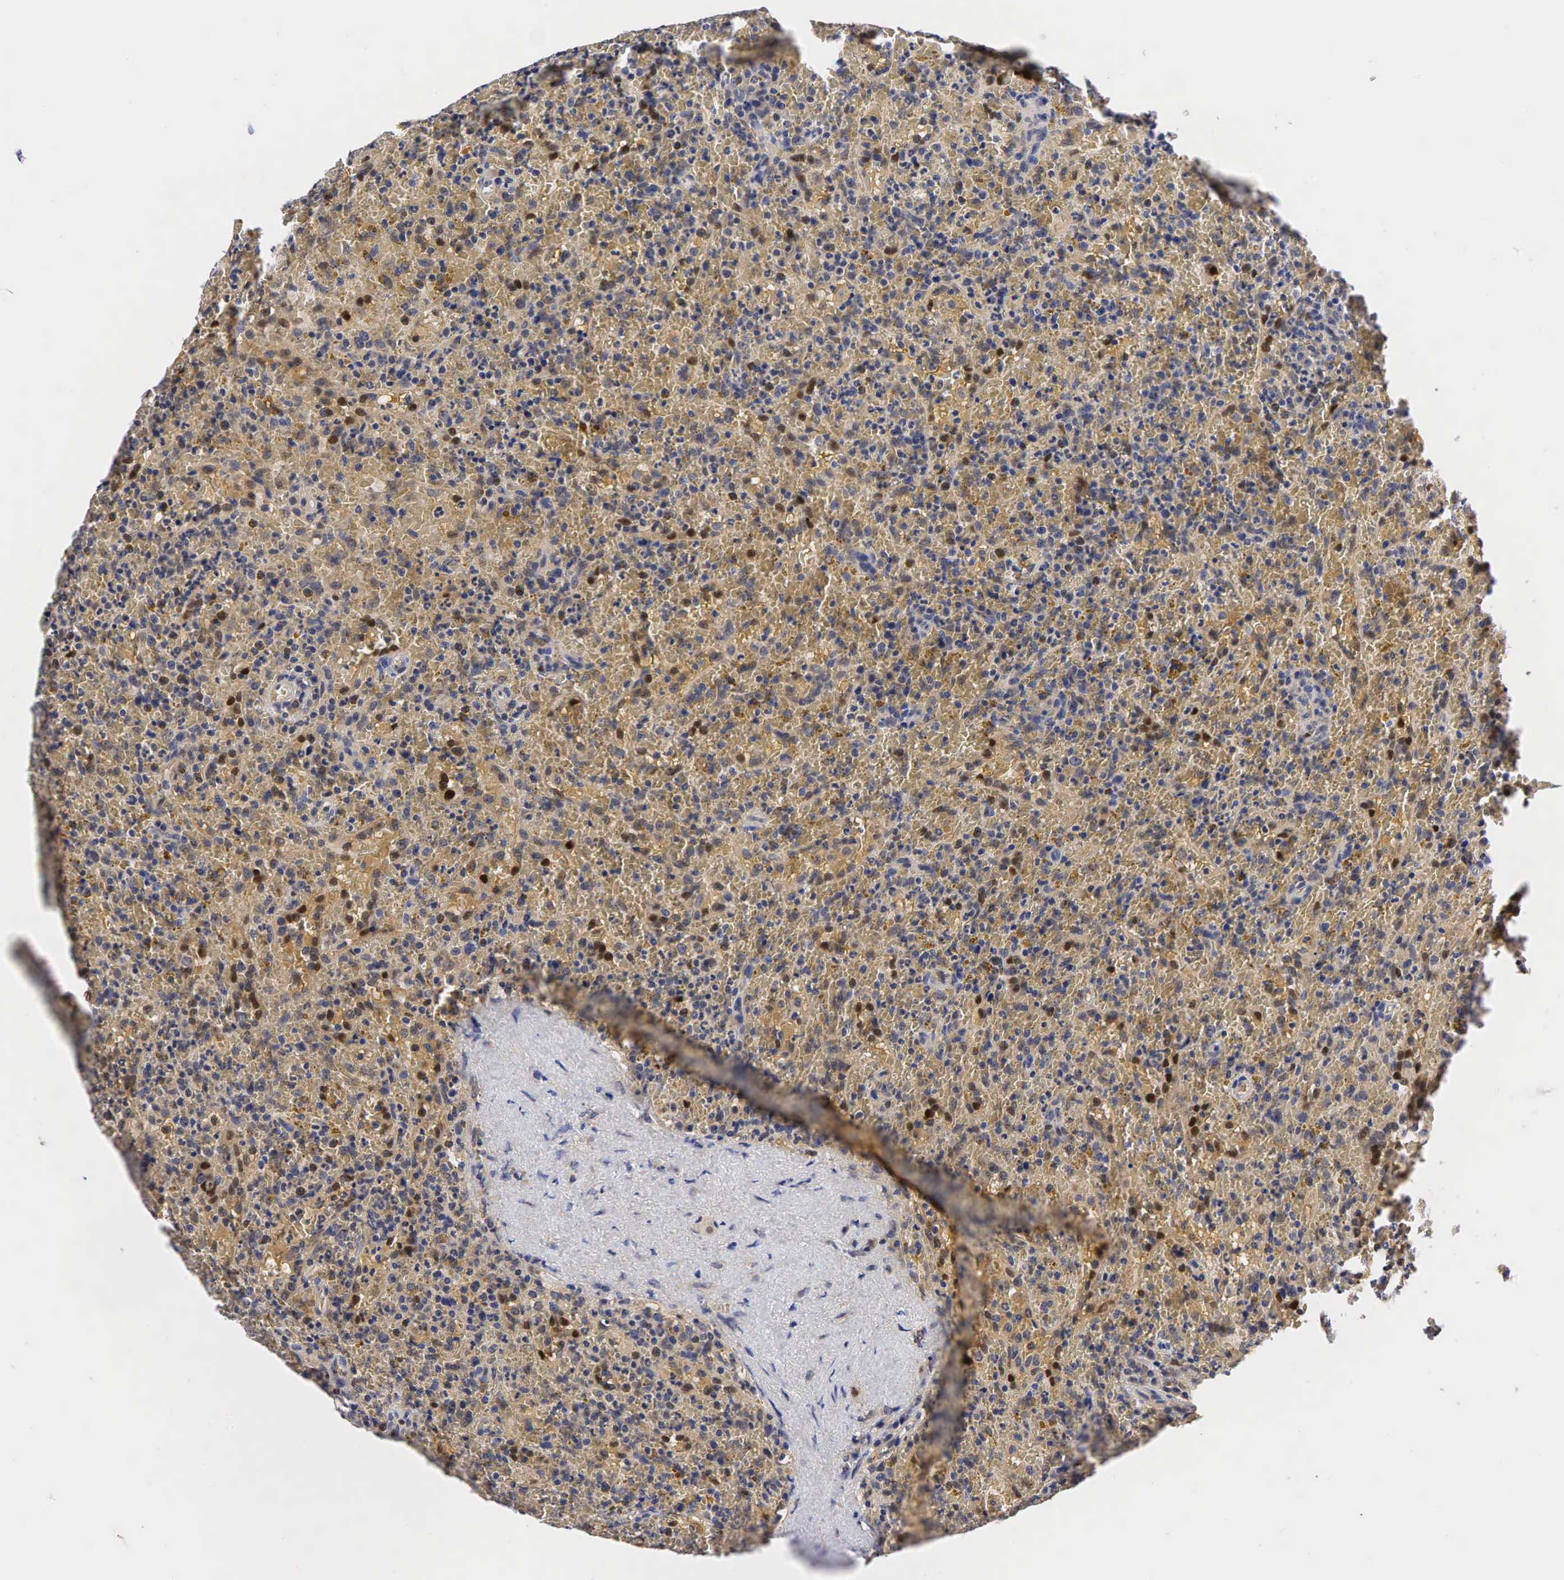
{"staining": {"intensity": "negative", "quantity": "none", "location": "none"}, "tissue": "lymphoma", "cell_type": "Tumor cells", "image_type": "cancer", "snomed": [{"axis": "morphology", "description": "Malignant lymphoma, non-Hodgkin's type, High grade"}, {"axis": "topography", "description": "Spleen"}, {"axis": "topography", "description": "Lymph node"}], "caption": "This histopathology image is of malignant lymphoma, non-Hodgkin's type (high-grade) stained with immunohistochemistry to label a protein in brown with the nuclei are counter-stained blue. There is no positivity in tumor cells. (DAB (3,3'-diaminobenzidine) immunohistochemistry (IHC), high magnification).", "gene": "CCND1", "patient": {"sex": "female", "age": 70}}